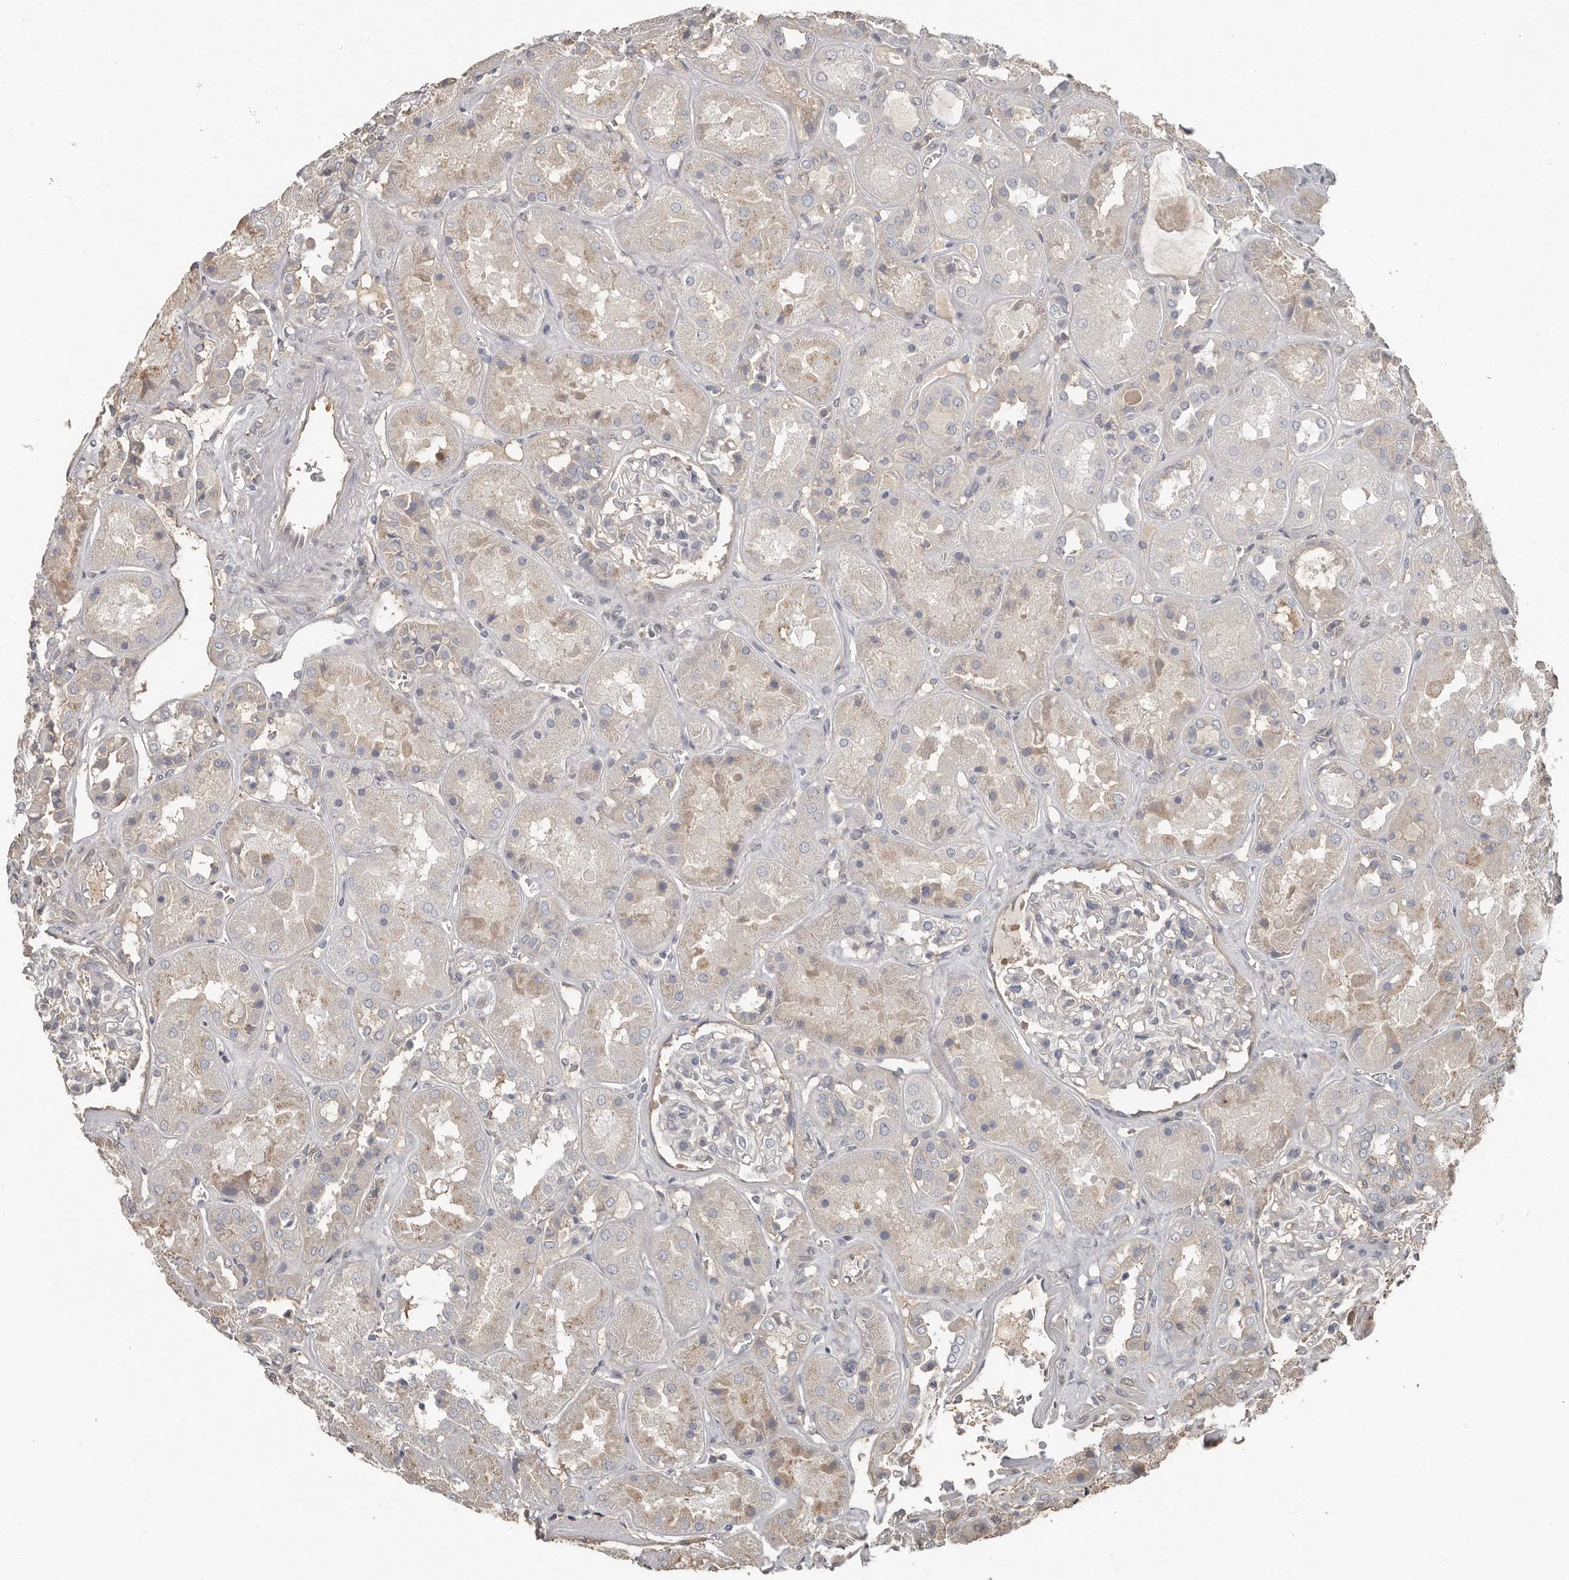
{"staining": {"intensity": "negative", "quantity": "none", "location": "none"}, "tissue": "kidney", "cell_type": "Cells in glomeruli", "image_type": "normal", "snomed": [{"axis": "morphology", "description": "Normal tissue, NOS"}, {"axis": "topography", "description": "Kidney"}], "caption": "DAB (3,3'-diaminobenzidine) immunohistochemical staining of normal human kidney demonstrates no significant expression in cells in glomeruli.", "gene": "CA6", "patient": {"sex": "male", "age": 70}}